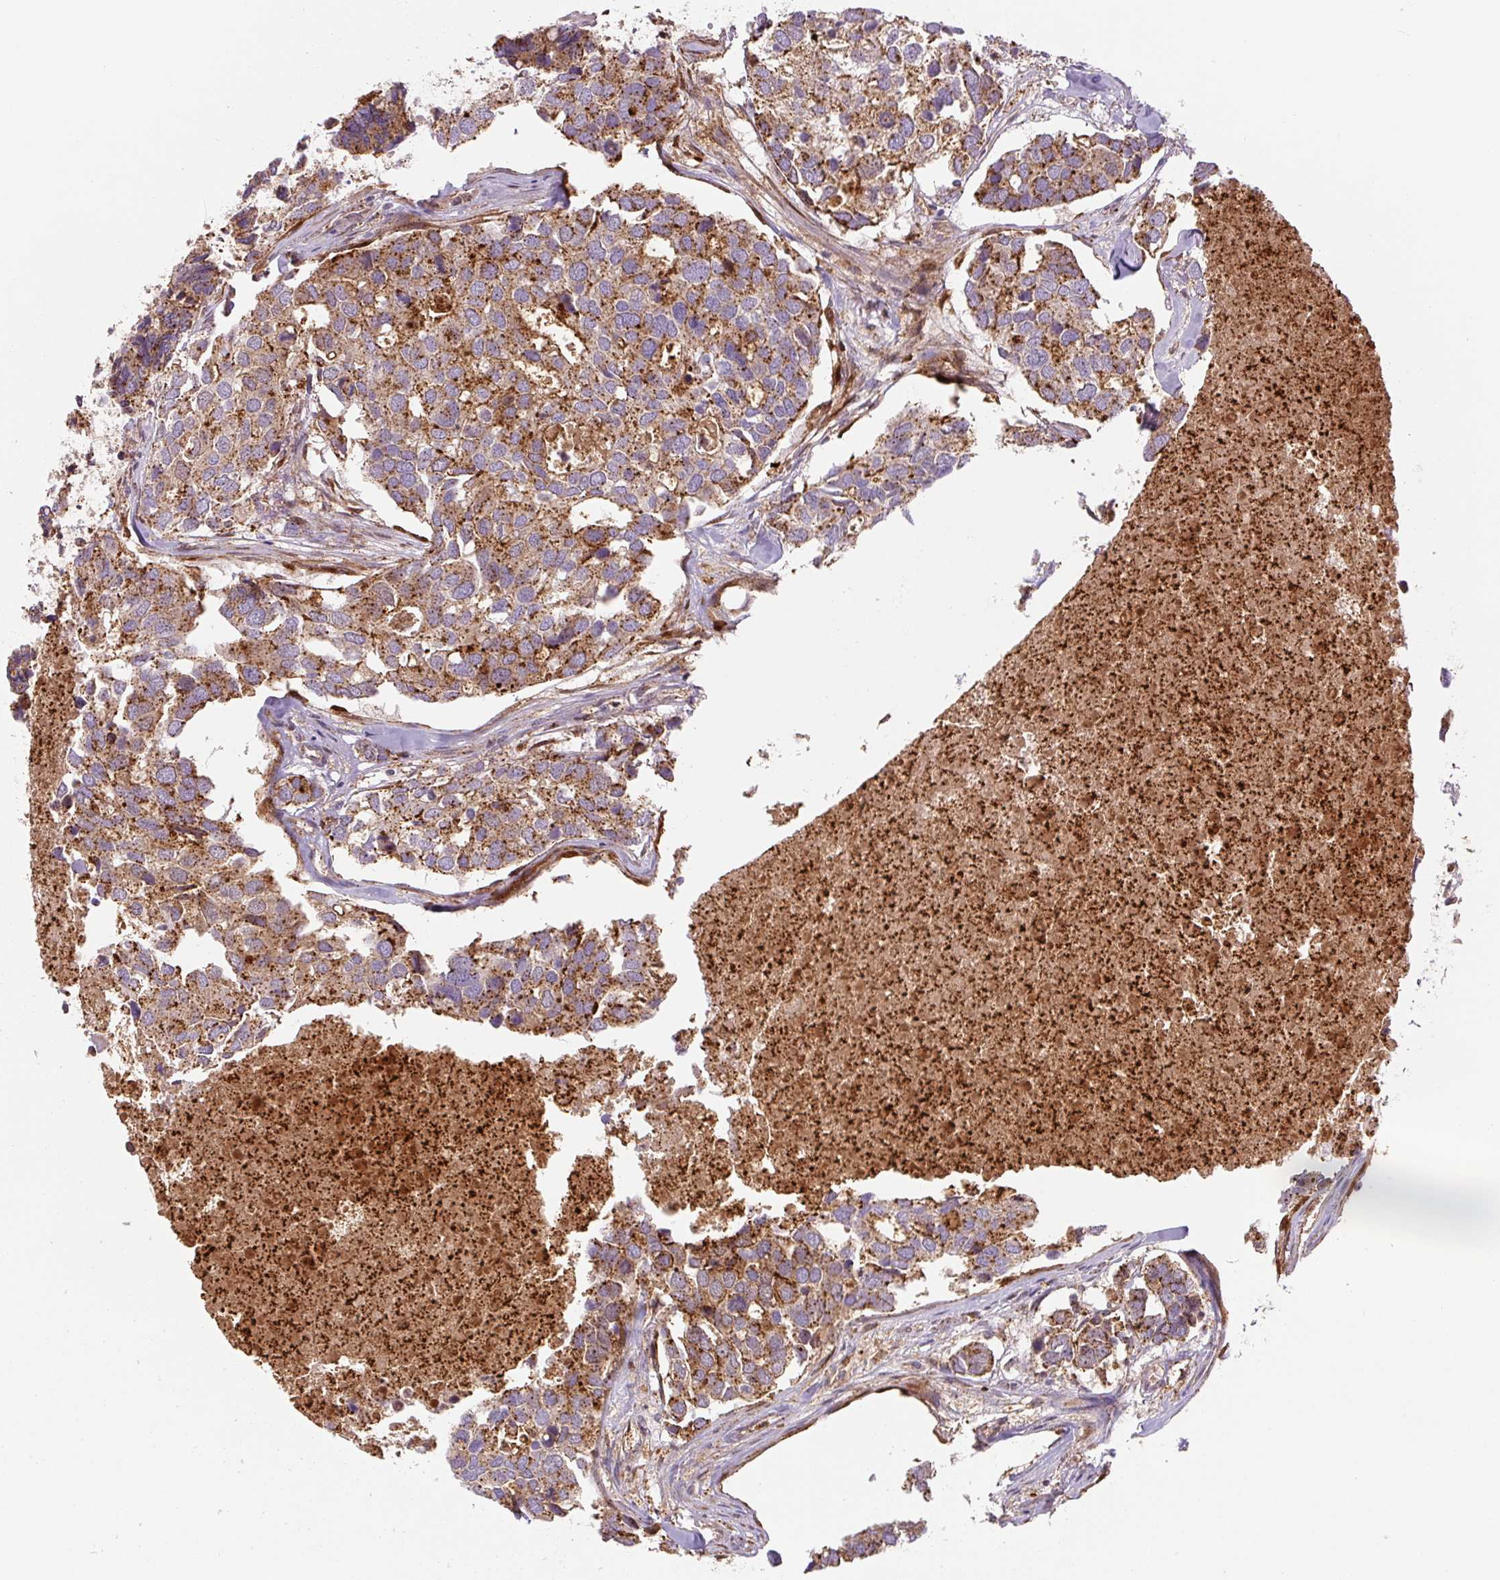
{"staining": {"intensity": "moderate", "quantity": ">75%", "location": "cytoplasmic/membranous"}, "tissue": "breast cancer", "cell_type": "Tumor cells", "image_type": "cancer", "snomed": [{"axis": "morphology", "description": "Duct carcinoma"}, {"axis": "topography", "description": "Breast"}], "caption": "An immunohistochemistry photomicrograph of tumor tissue is shown. Protein staining in brown labels moderate cytoplasmic/membranous positivity in infiltrating ductal carcinoma (breast) within tumor cells.", "gene": "ZSWIM7", "patient": {"sex": "female", "age": 83}}